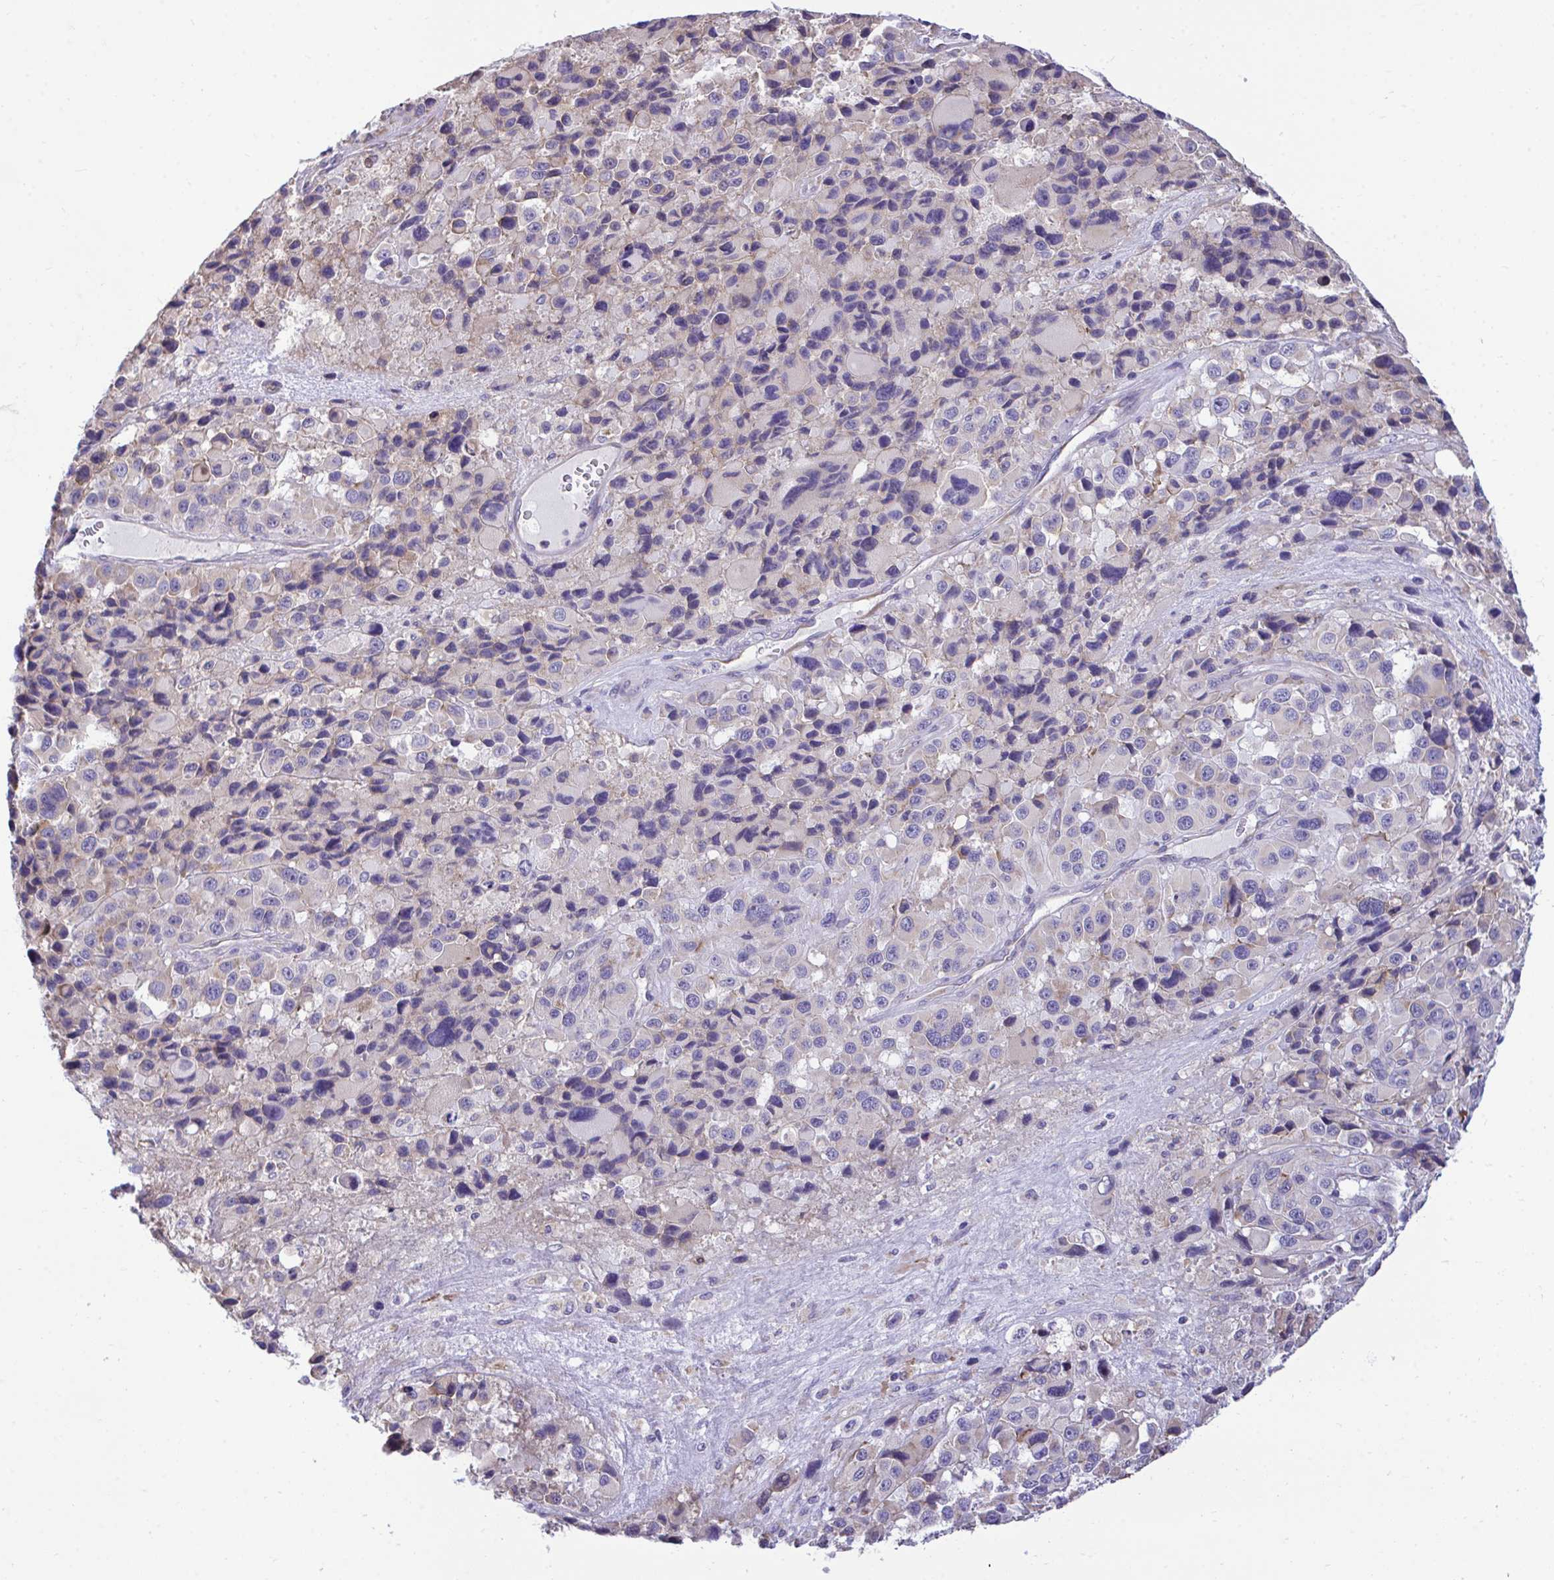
{"staining": {"intensity": "negative", "quantity": "none", "location": "none"}, "tissue": "melanoma", "cell_type": "Tumor cells", "image_type": "cancer", "snomed": [{"axis": "morphology", "description": "Malignant melanoma, Metastatic site"}, {"axis": "topography", "description": "Lymph node"}], "caption": "DAB immunohistochemical staining of human melanoma exhibits no significant staining in tumor cells. (Brightfield microscopy of DAB (3,3'-diaminobenzidine) immunohistochemistry (IHC) at high magnification).", "gene": "PIGK", "patient": {"sex": "female", "age": 65}}